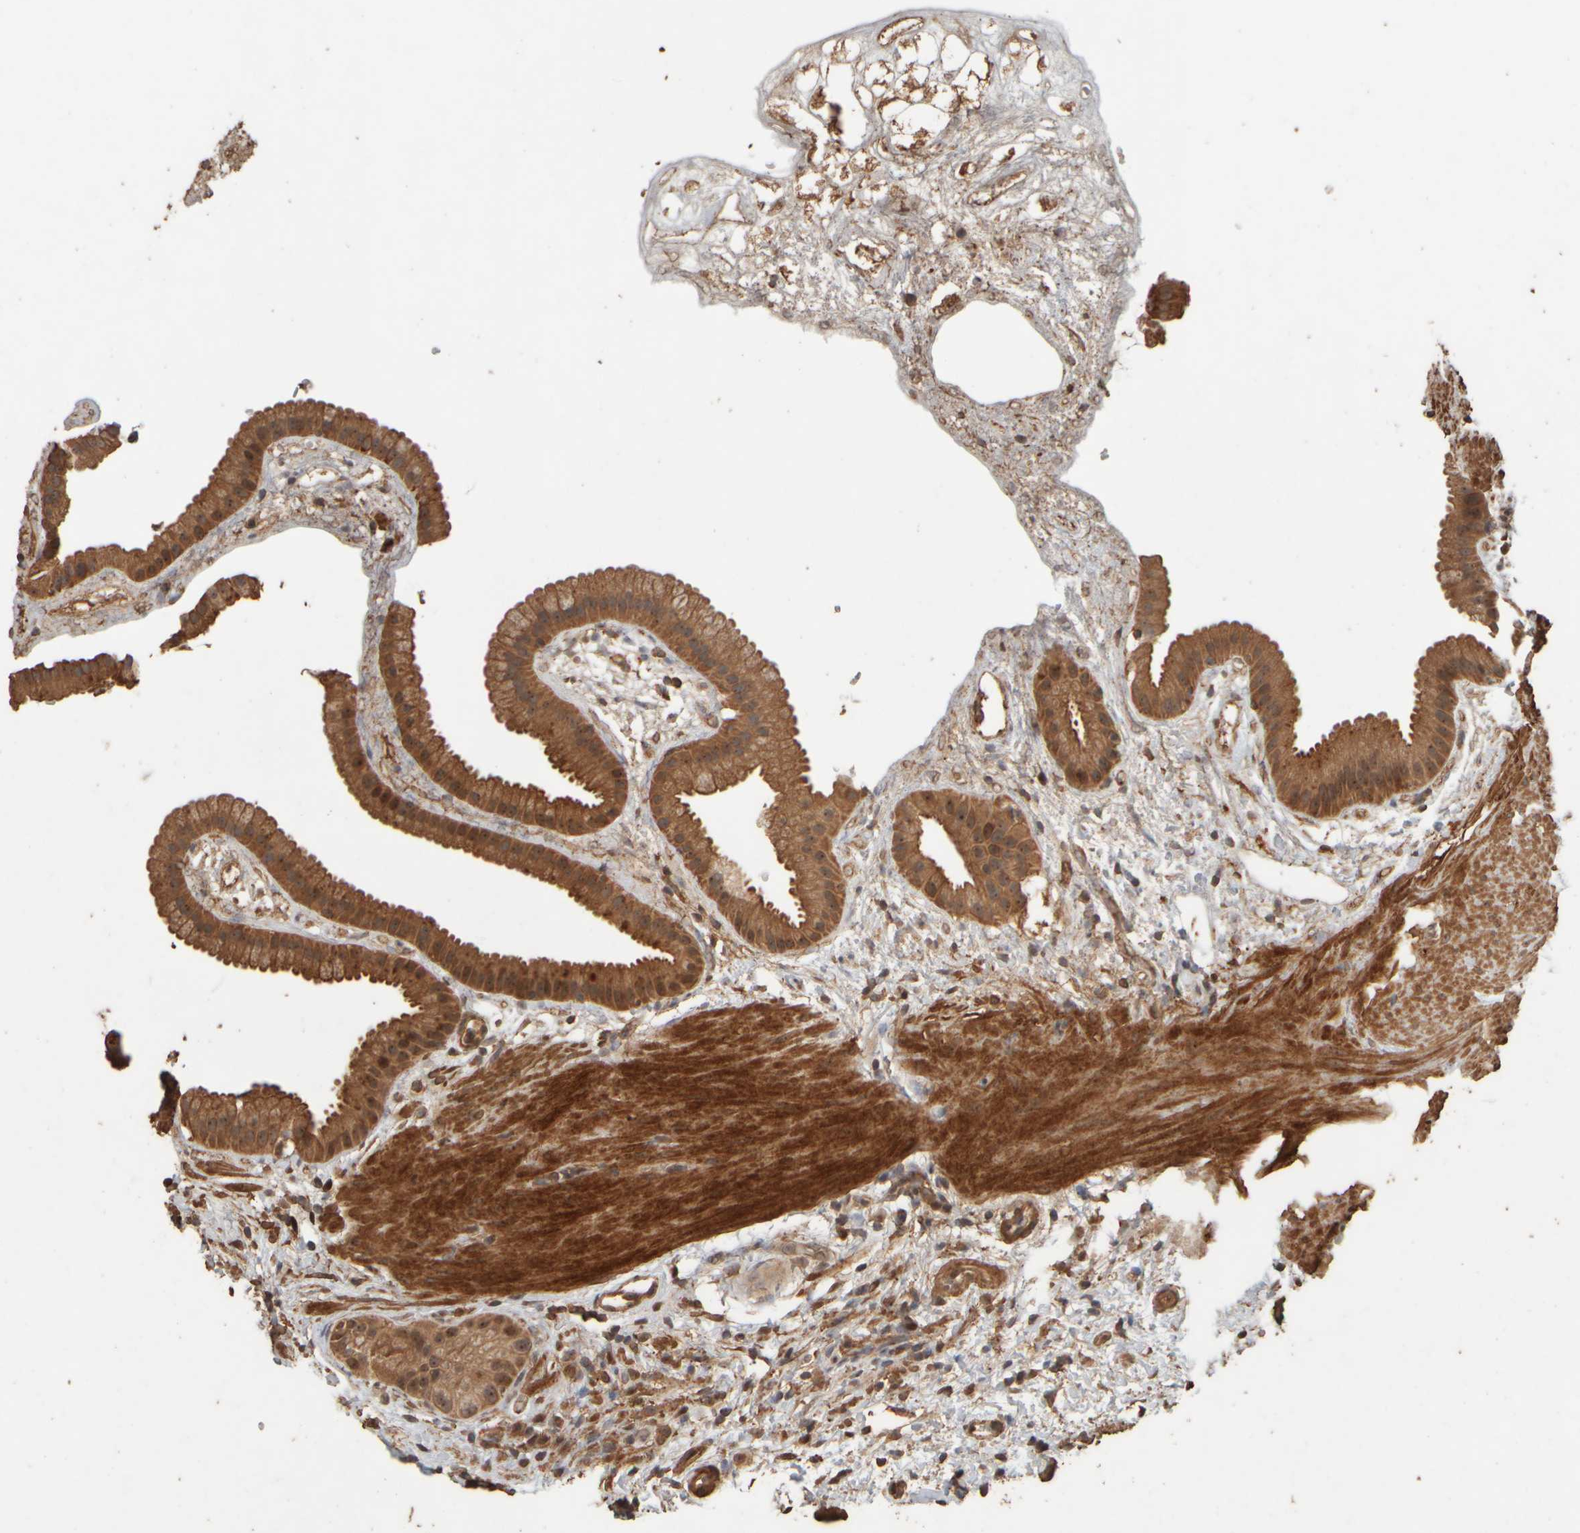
{"staining": {"intensity": "moderate", "quantity": ">75%", "location": "cytoplasmic/membranous,nuclear"}, "tissue": "gallbladder", "cell_type": "Glandular cells", "image_type": "normal", "snomed": [{"axis": "morphology", "description": "Normal tissue, NOS"}, {"axis": "topography", "description": "Gallbladder"}], "caption": "Protein expression analysis of benign gallbladder shows moderate cytoplasmic/membranous,nuclear positivity in about >75% of glandular cells.", "gene": "SPHK1", "patient": {"sex": "female", "age": 64}}